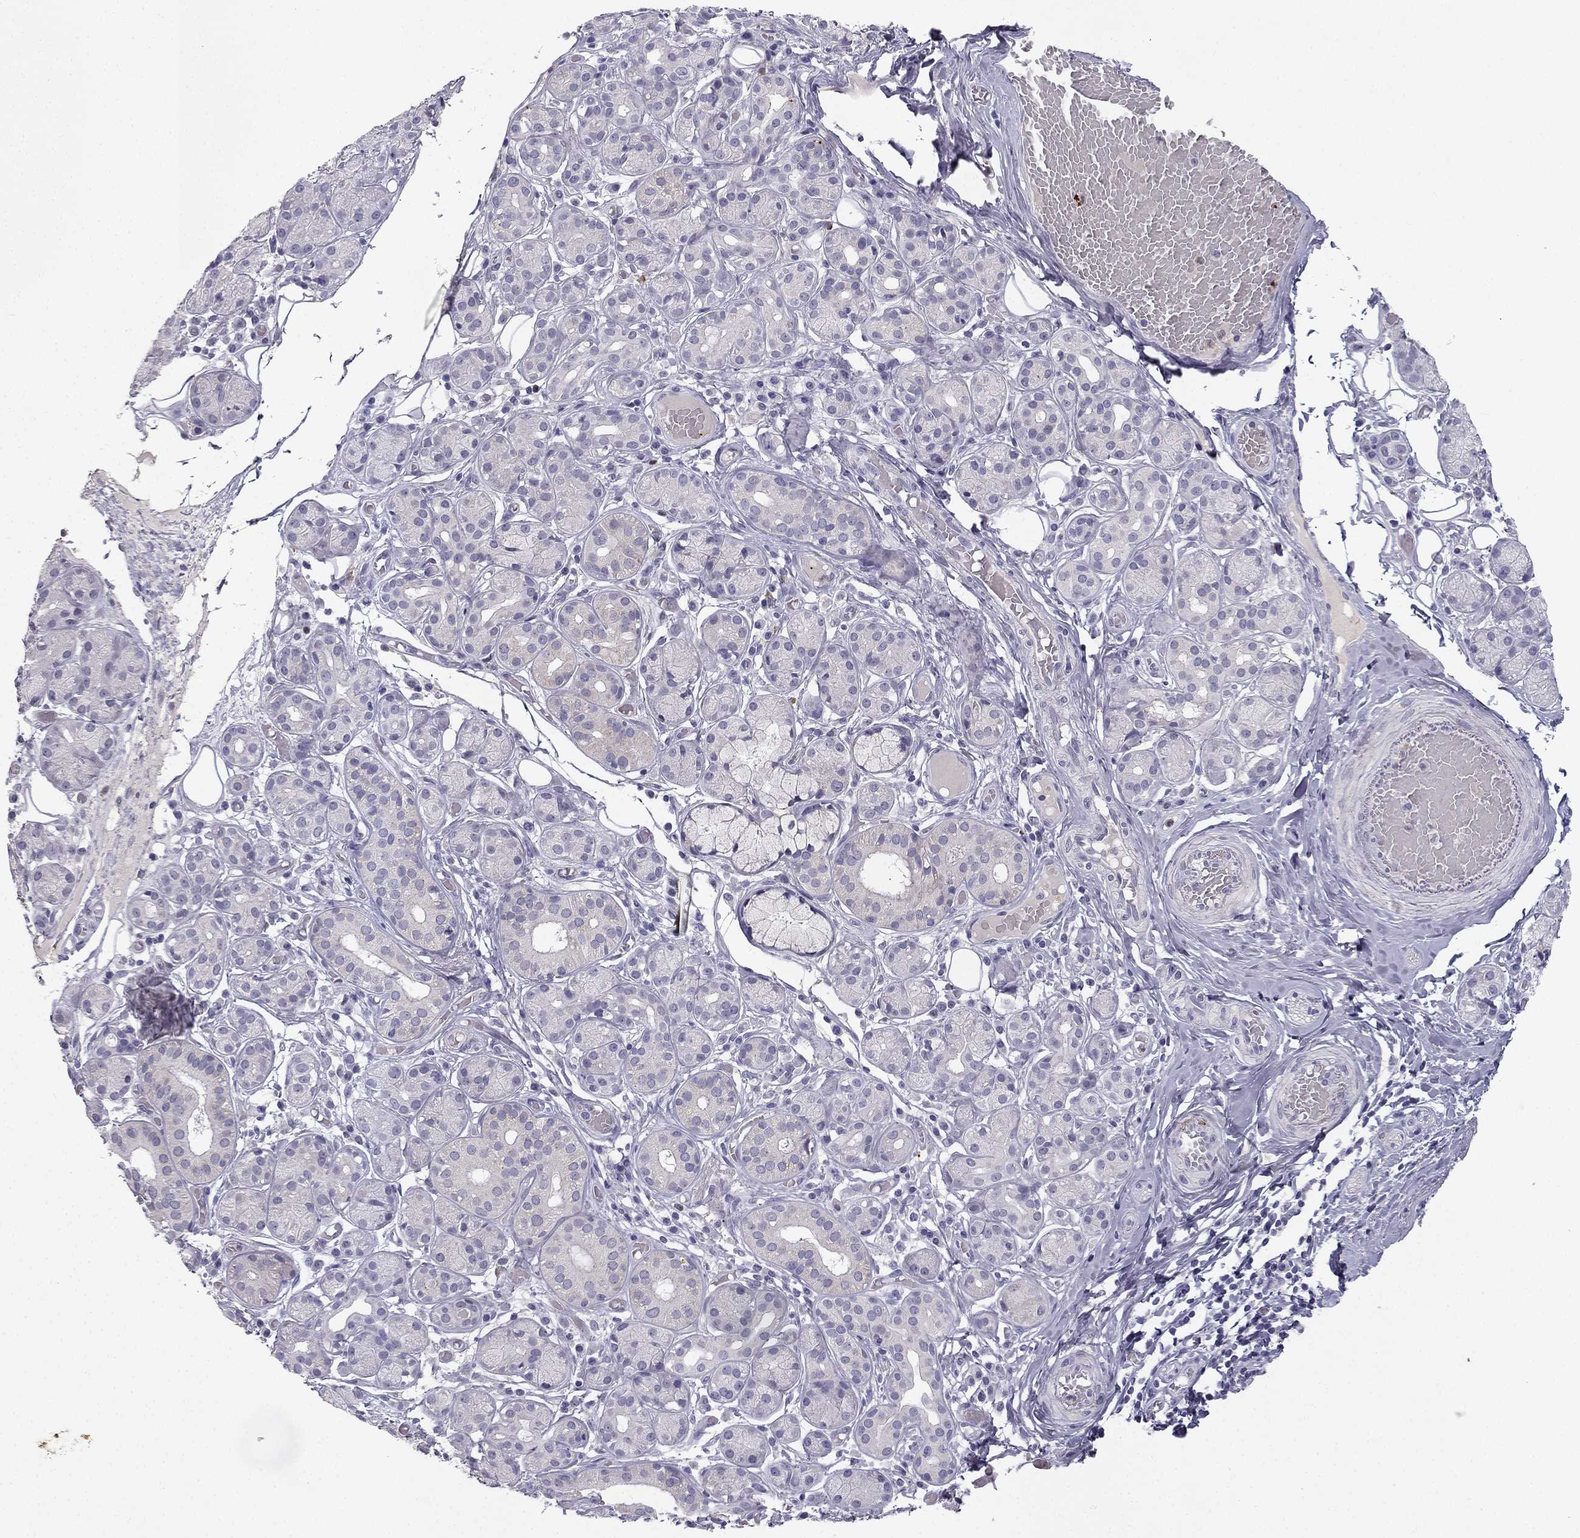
{"staining": {"intensity": "negative", "quantity": "none", "location": "none"}, "tissue": "salivary gland", "cell_type": "Glandular cells", "image_type": "normal", "snomed": [{"axis": "morphology", "description": "Normal tissue, NOS"}, {"axis": "topography", "description": "Salivary gland"}, {"axis": "topography", "description": "Peripheral nerve tissue"}], "caption": "There is no significant staining in glandular cells of salivary gland. The staining is performed using DAB (3,3'-diaminobenzidine) brown chromogen with nuclei counter-stained in using hematoxylin.", "gene": "SLC6A4", "patient": {"sex": "male", "age": 71}}